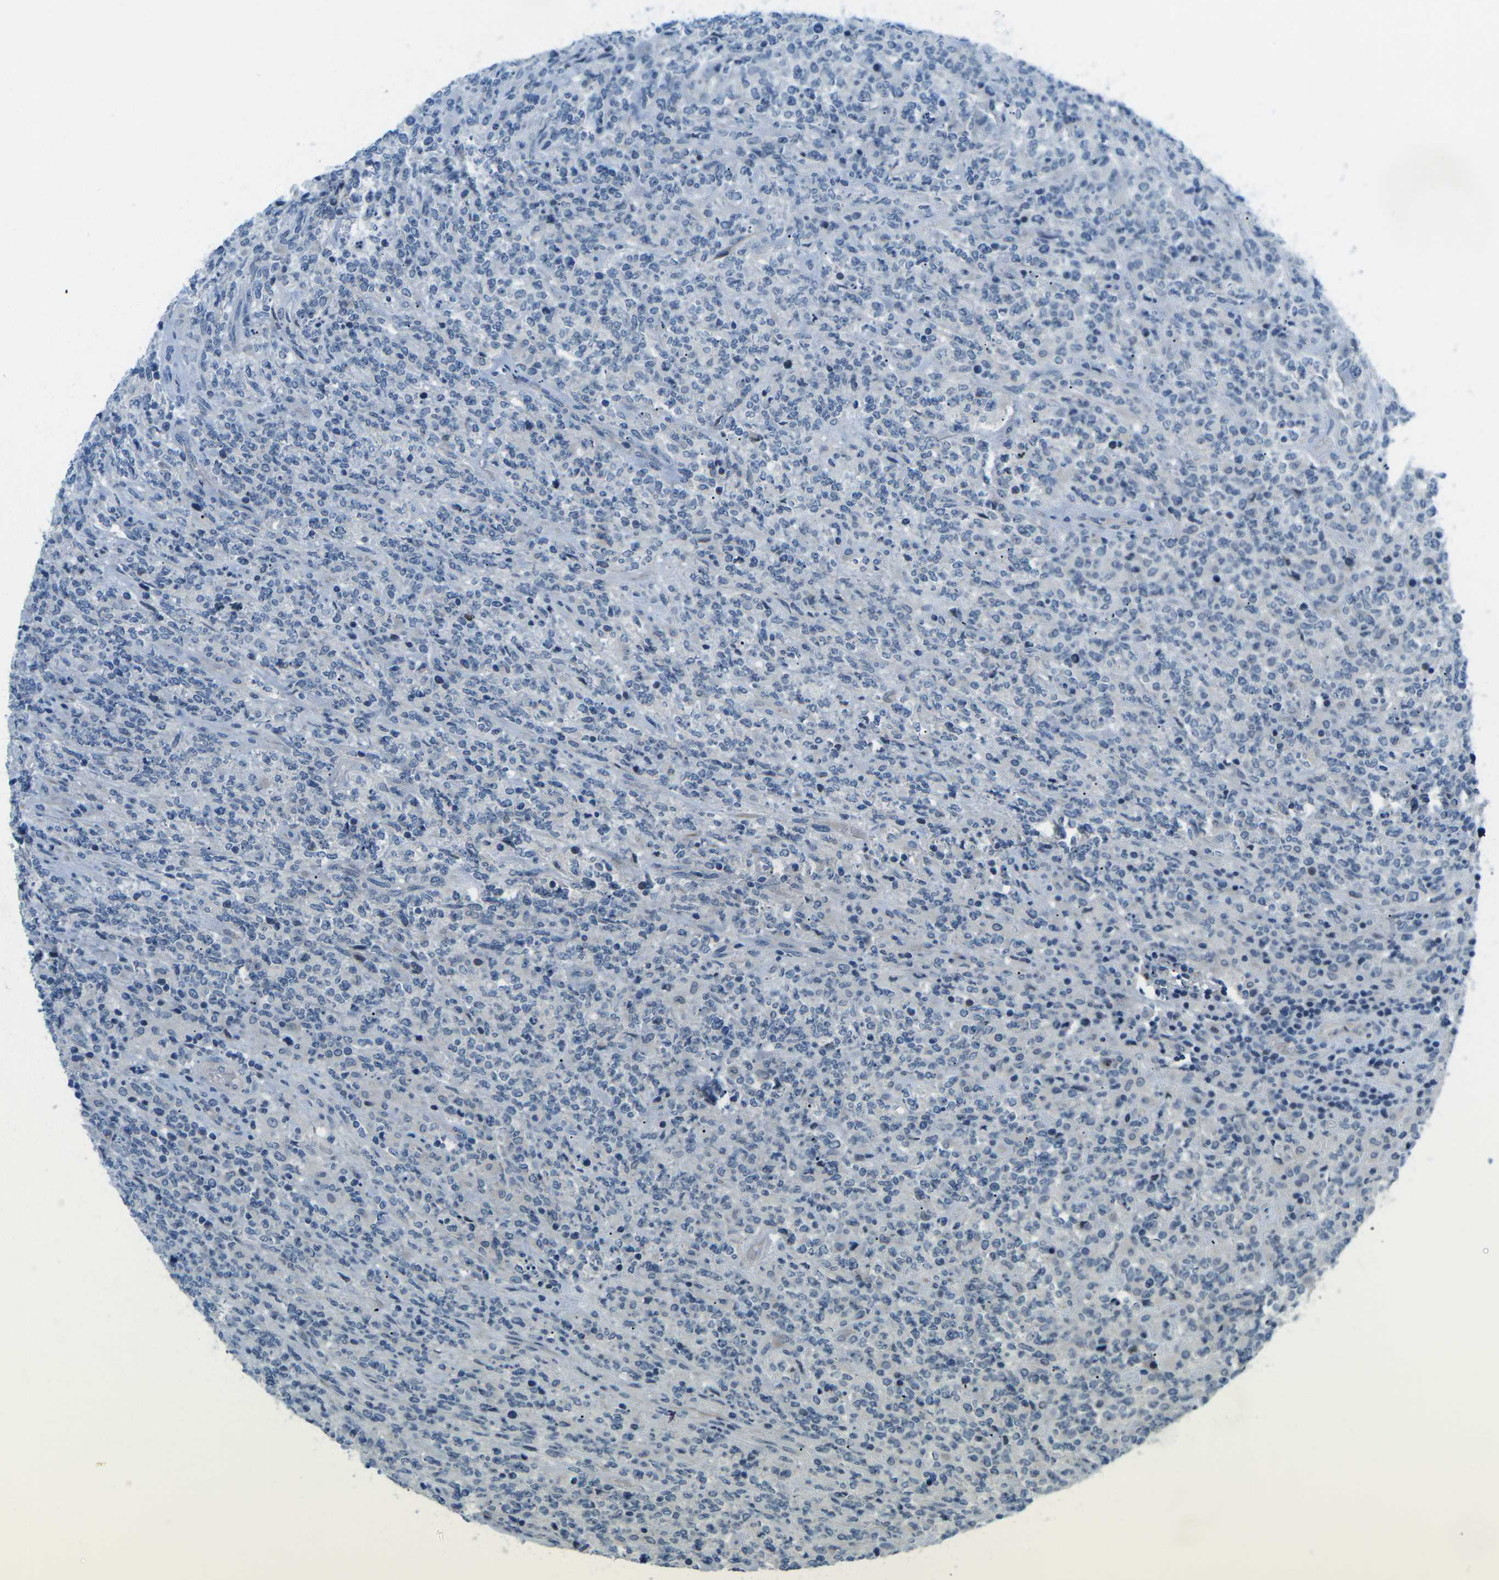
{"staining": {"intensity": "negative", "quantity": "none", "location": "none"}, "tissue": "lymphoma", "cell_type": "Tumor cells", "image_type": "cancer", "snomed": [{"axis": "morphology", "description": "Malignant lymphoma, non-Hodgkin's type, High grade"}, {"axis": "topography", "description": "Soft tissue"}], "caption": "A micrograph of lymphoma stained for a protein reveals no brown staining in tumor cells.", "gene": "CTNND1", "patient": {"sex": "male", "age": 18}}